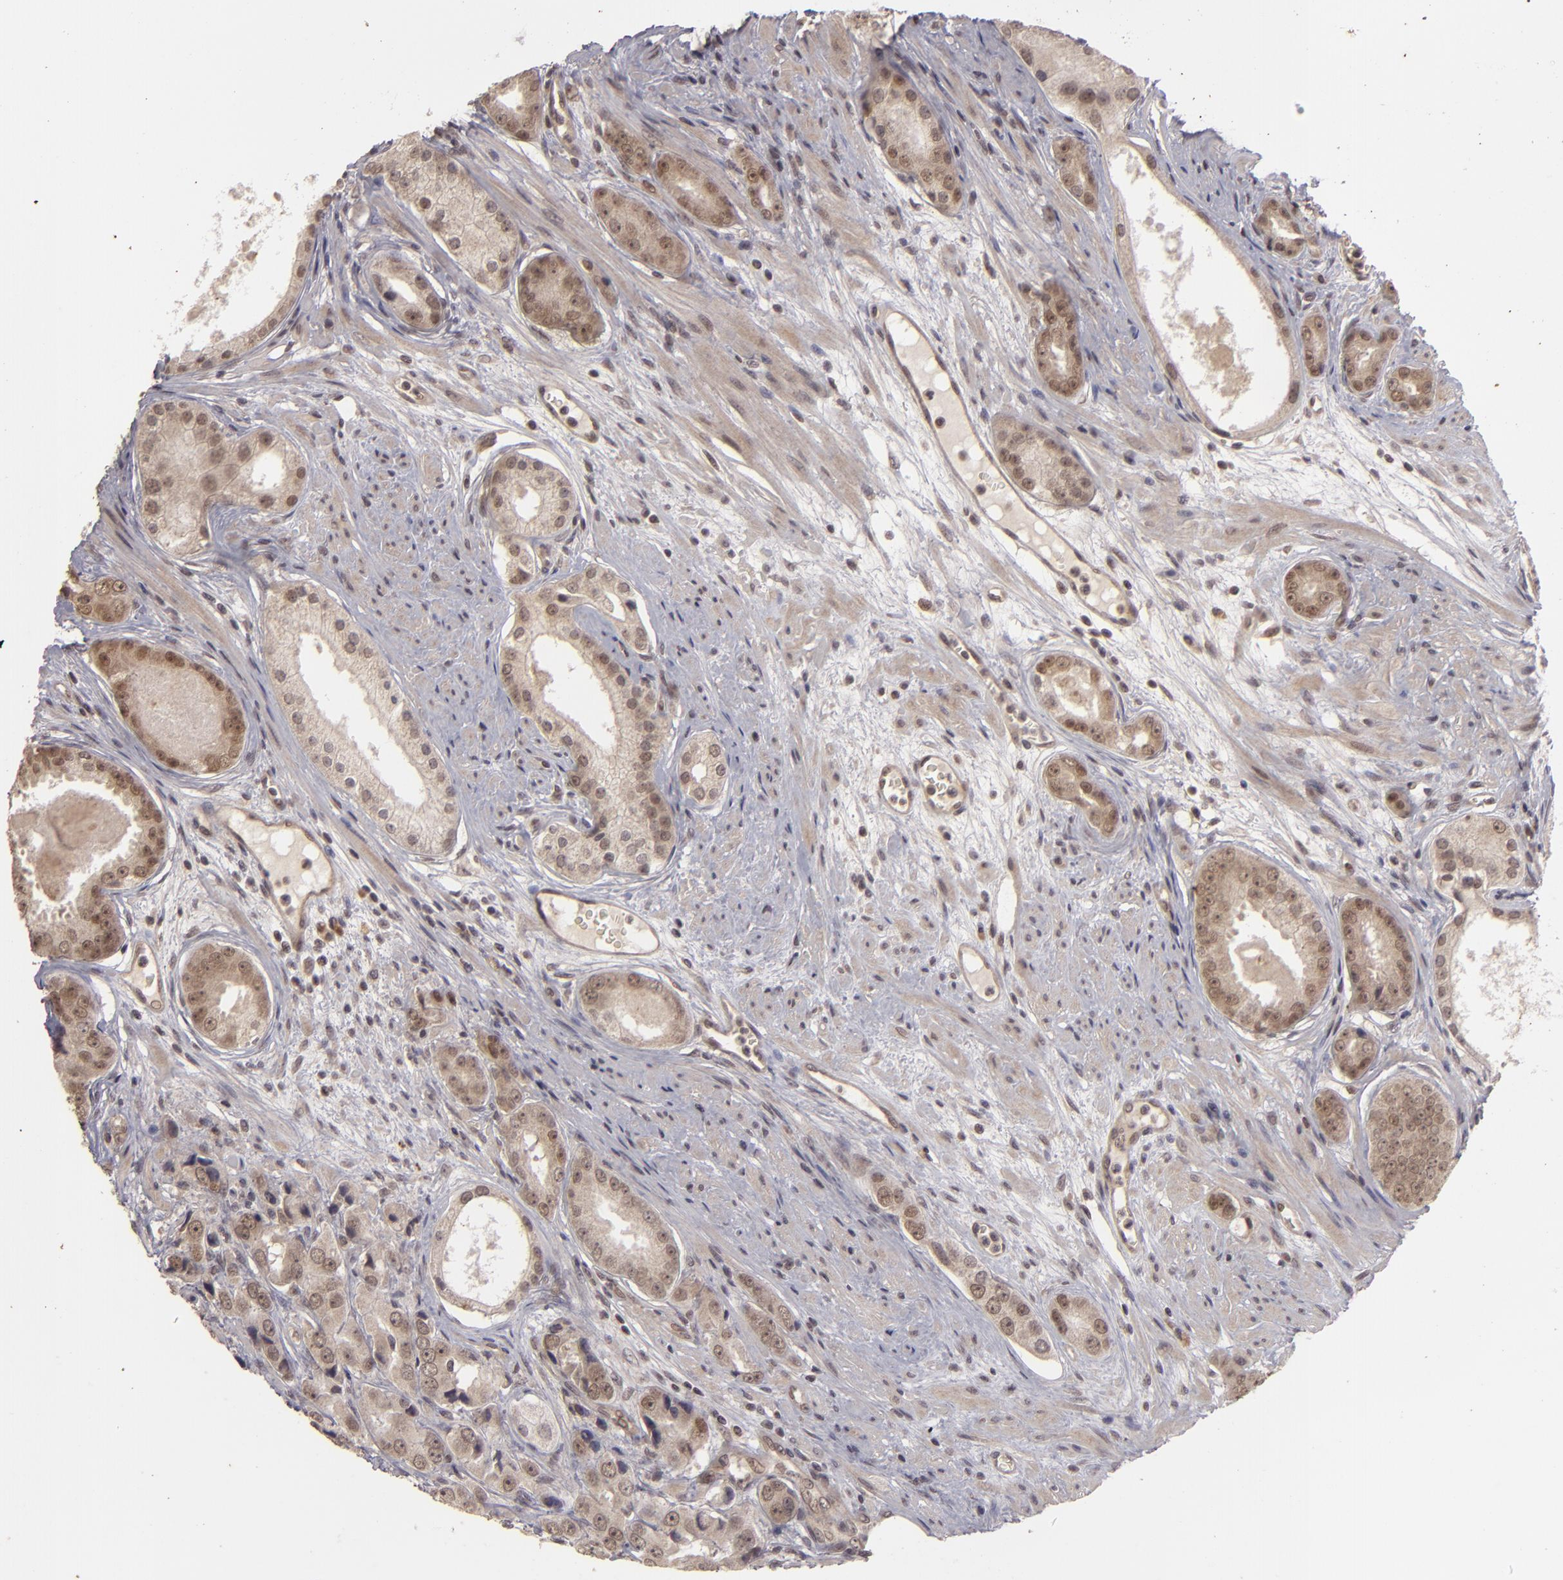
{"staining": {"intensity": "weak", "quantity": "25%-75%", "location": "cytoplasmic/membranous"}, "tissue": "prostate cancer", "cell_type": "Tumor cells", "image_type": "cancer", "snomed": [{"axis": "morphology", "description": "Adenocarcinoma, Medium grade"}, {"axis": "topography", "description": "Prostate"}], "caption": "This micrograph displays prostate adenocarcinoma (medium-grade) stained with immunohistochemistry (IHC) to label a protein in brown. The cytoplasmic/membranous of tumor cells show weak positivity for the protein. Nuclei are counter-stained blue.", "gene": "DFFA", "patient": {"sex": "male", "age": 53}}